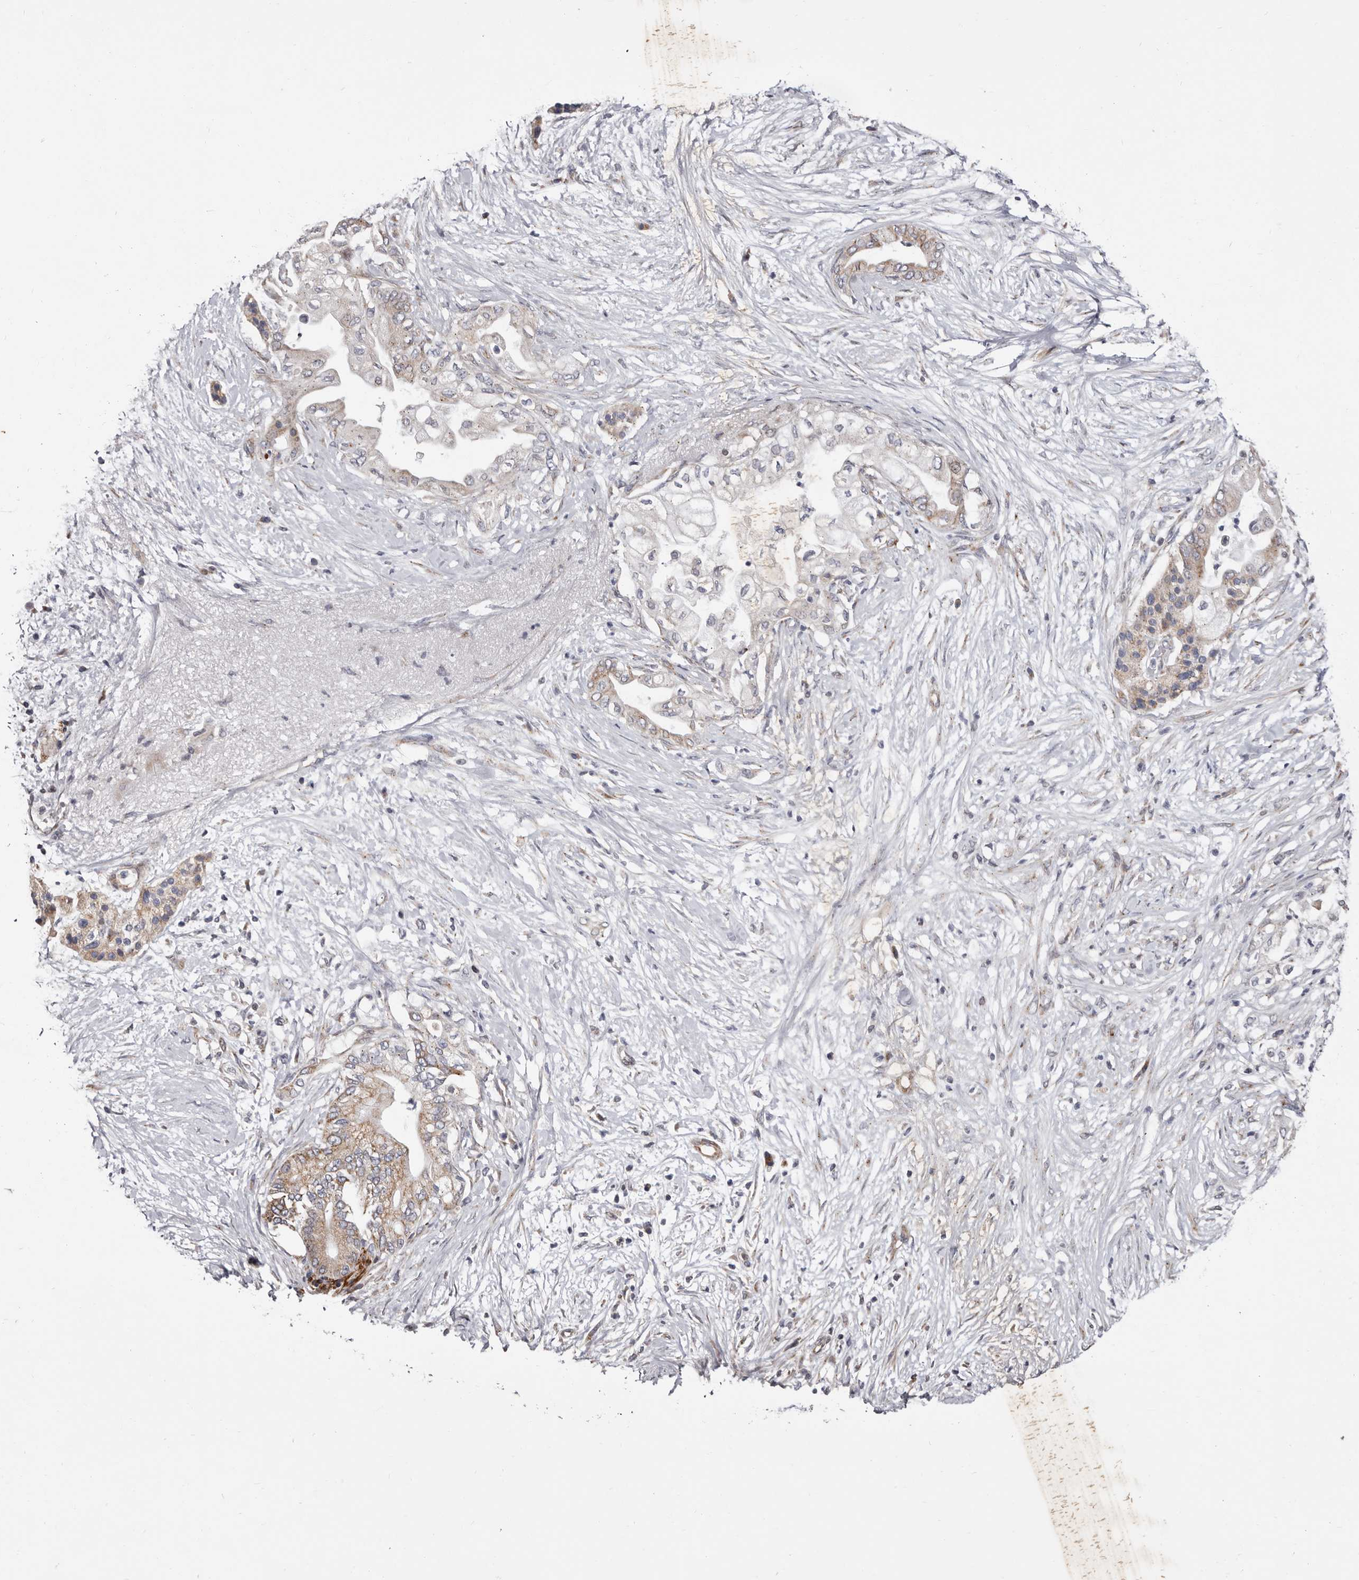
{"staining": {"intensity": "moderate", "quantity": "25%-75%", "location": "cytoplasmic/membranous"}, "tissue": "pancreatic cancer", "cell_type": "Tumor cells", "image_type": "cancer", "snomed": [{"axis": "morphology", "description": "Normal tissue, NOS"}, {"axis": "morphology", "description": "Adenocarcinoma, NOS"}, {"axis": "topography", "description": "Pancreas"}, {"axis": "topography", "description": "Duodenum"}], "caption": "The immunohistochemical stain shows moderate cytoplasmic/membranous staining in tumor cells of pancreatic cancer tissue.", "gene": "TIMM17B", "patient": {"sex": "female", "age": 60}}